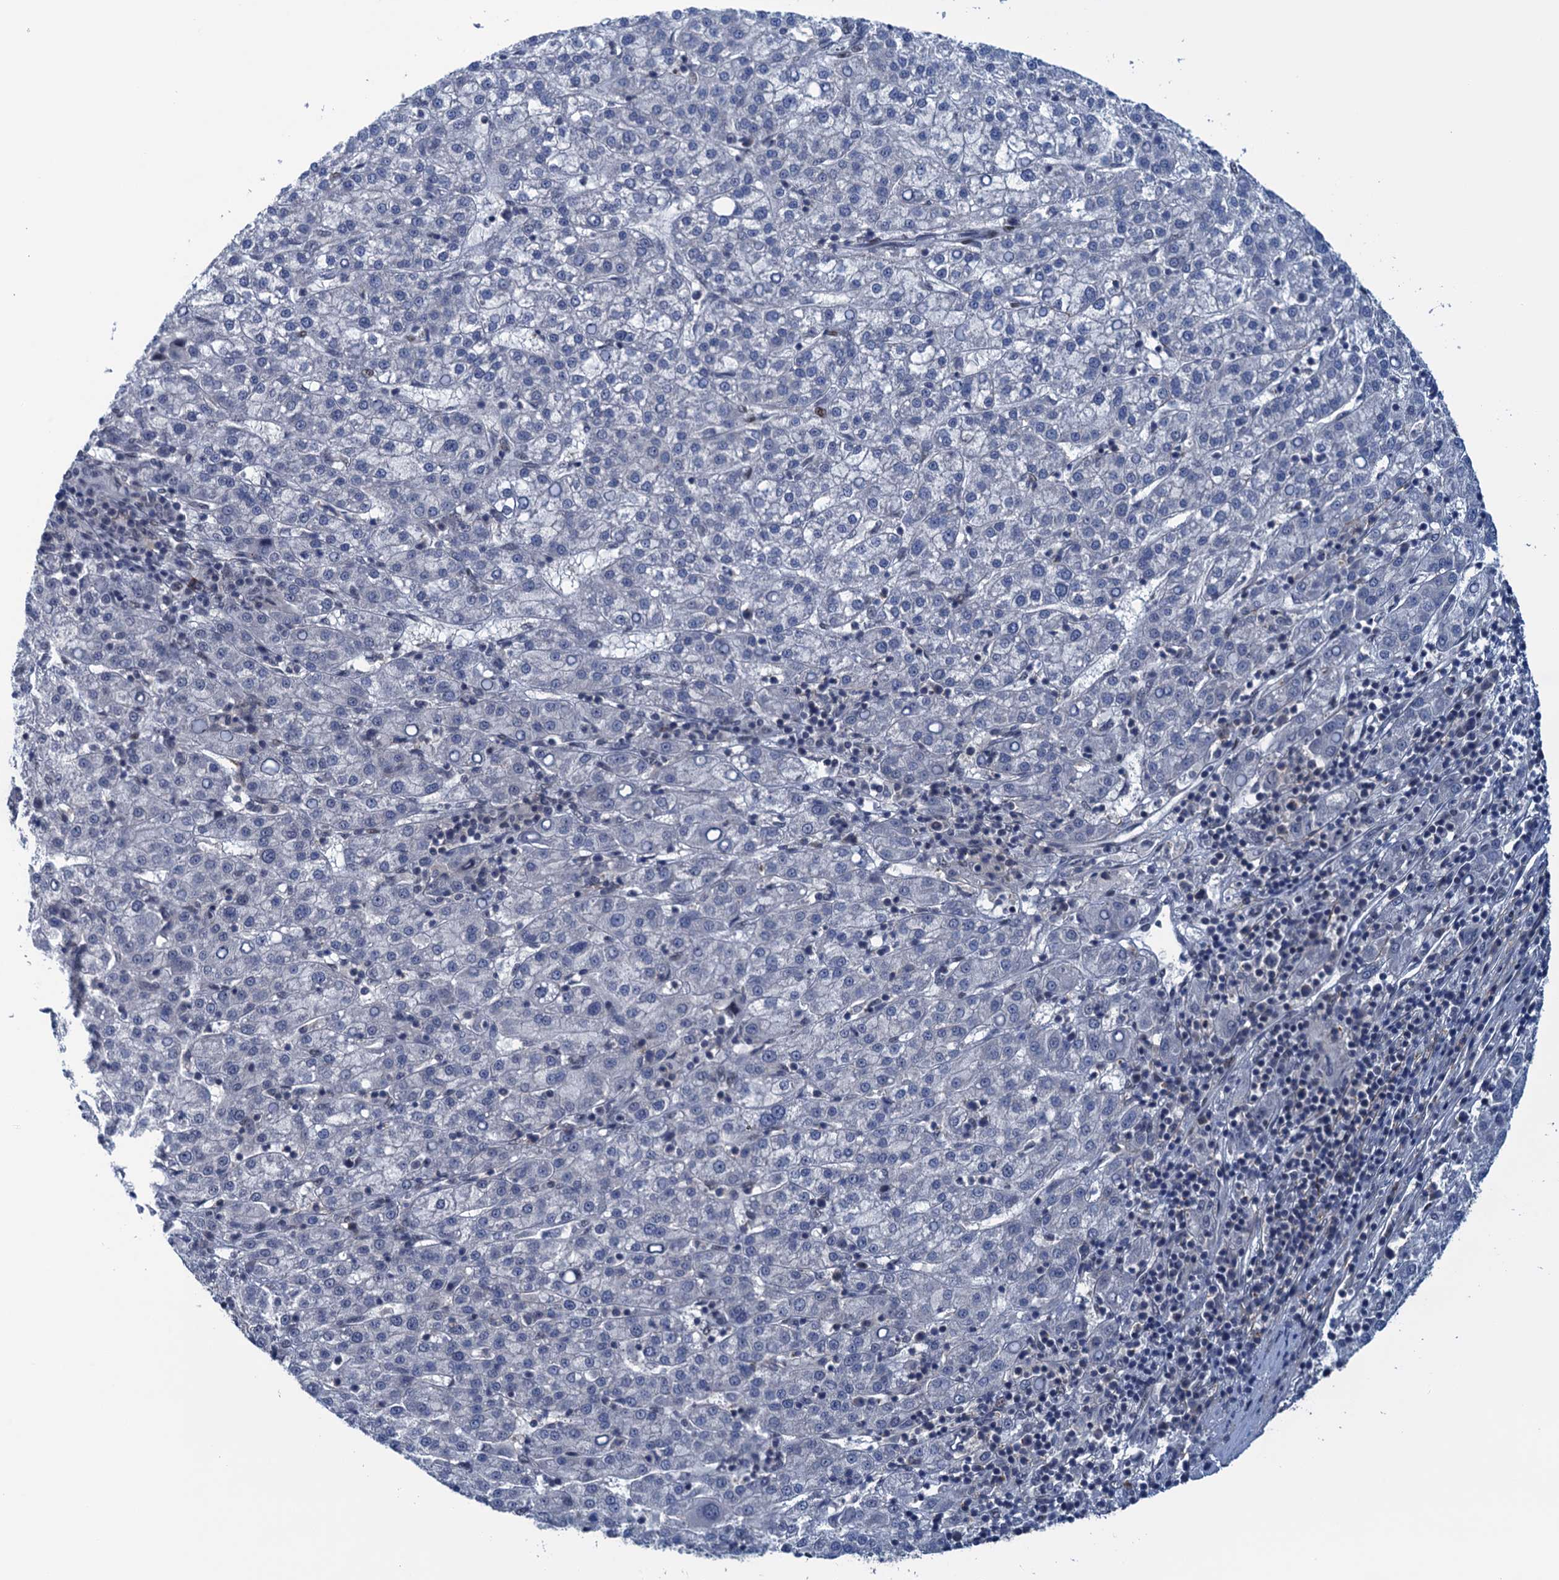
{"staining": {"intensity": "negative", "quantity": "none", "location": "none"}, "tissue": "liver cancer", "cell_type": "Tumor cells", "image_type": "cancer", "snomed": [{"axis": "morphology", "description": "Carcinoma, Hepatocellular, NOS"}, {"axis": "topography", "description": "Liver"}], "caption": "Immunohistochemistry photomicrograph of liver cancer stained for a protein (brown), which shows no expression in tumor cells.", "gene": "SAE1", "patient": {"sex": "female", "age": 58}}